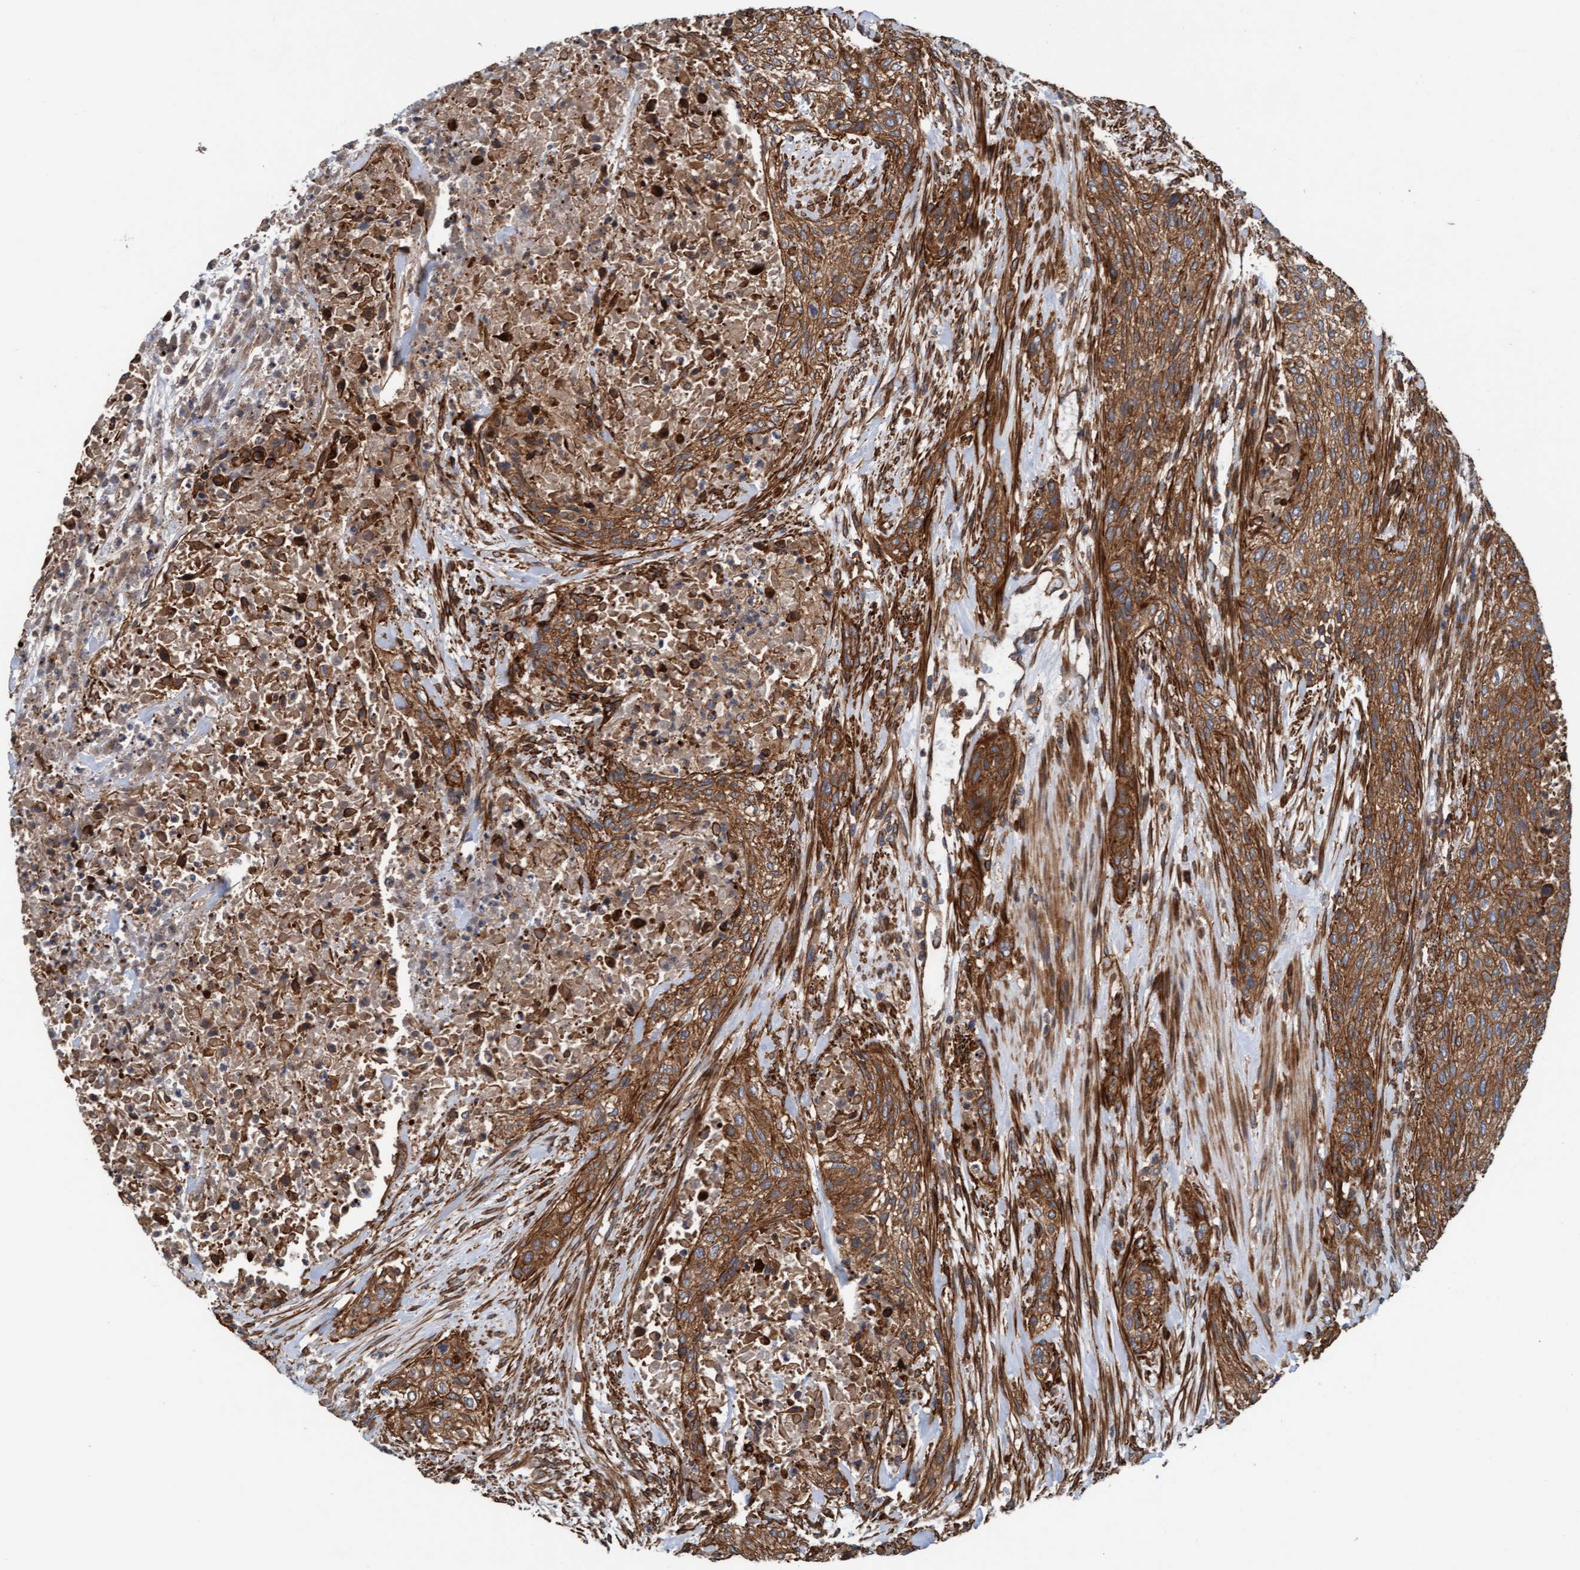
{"staining": {"intensity": "moderate", "quantity": ">75%", "location": "cytoplasmic/membranous"}, "tissue": "urothelial cancer", "cell_type": "Tumor cells", "image_type": "cancer", "snomed": [{"axis": "morphology", "description": "Urothelial carcinoma, Low grade"}, {"axis": "morphology", "description": "Urothelial carcinoma, High grade"}, {"axis": "topography", "description": "Urinary bladder"}], "caption": "Approximately >75% of tumor cells in urothelial cancer exhibit moderate cytoplasmic/membranous protein positivity as visualized by brown immunohistochemical staining.", "gene": "STXBP4", "patient": {"sex": "male", "age": 35}}